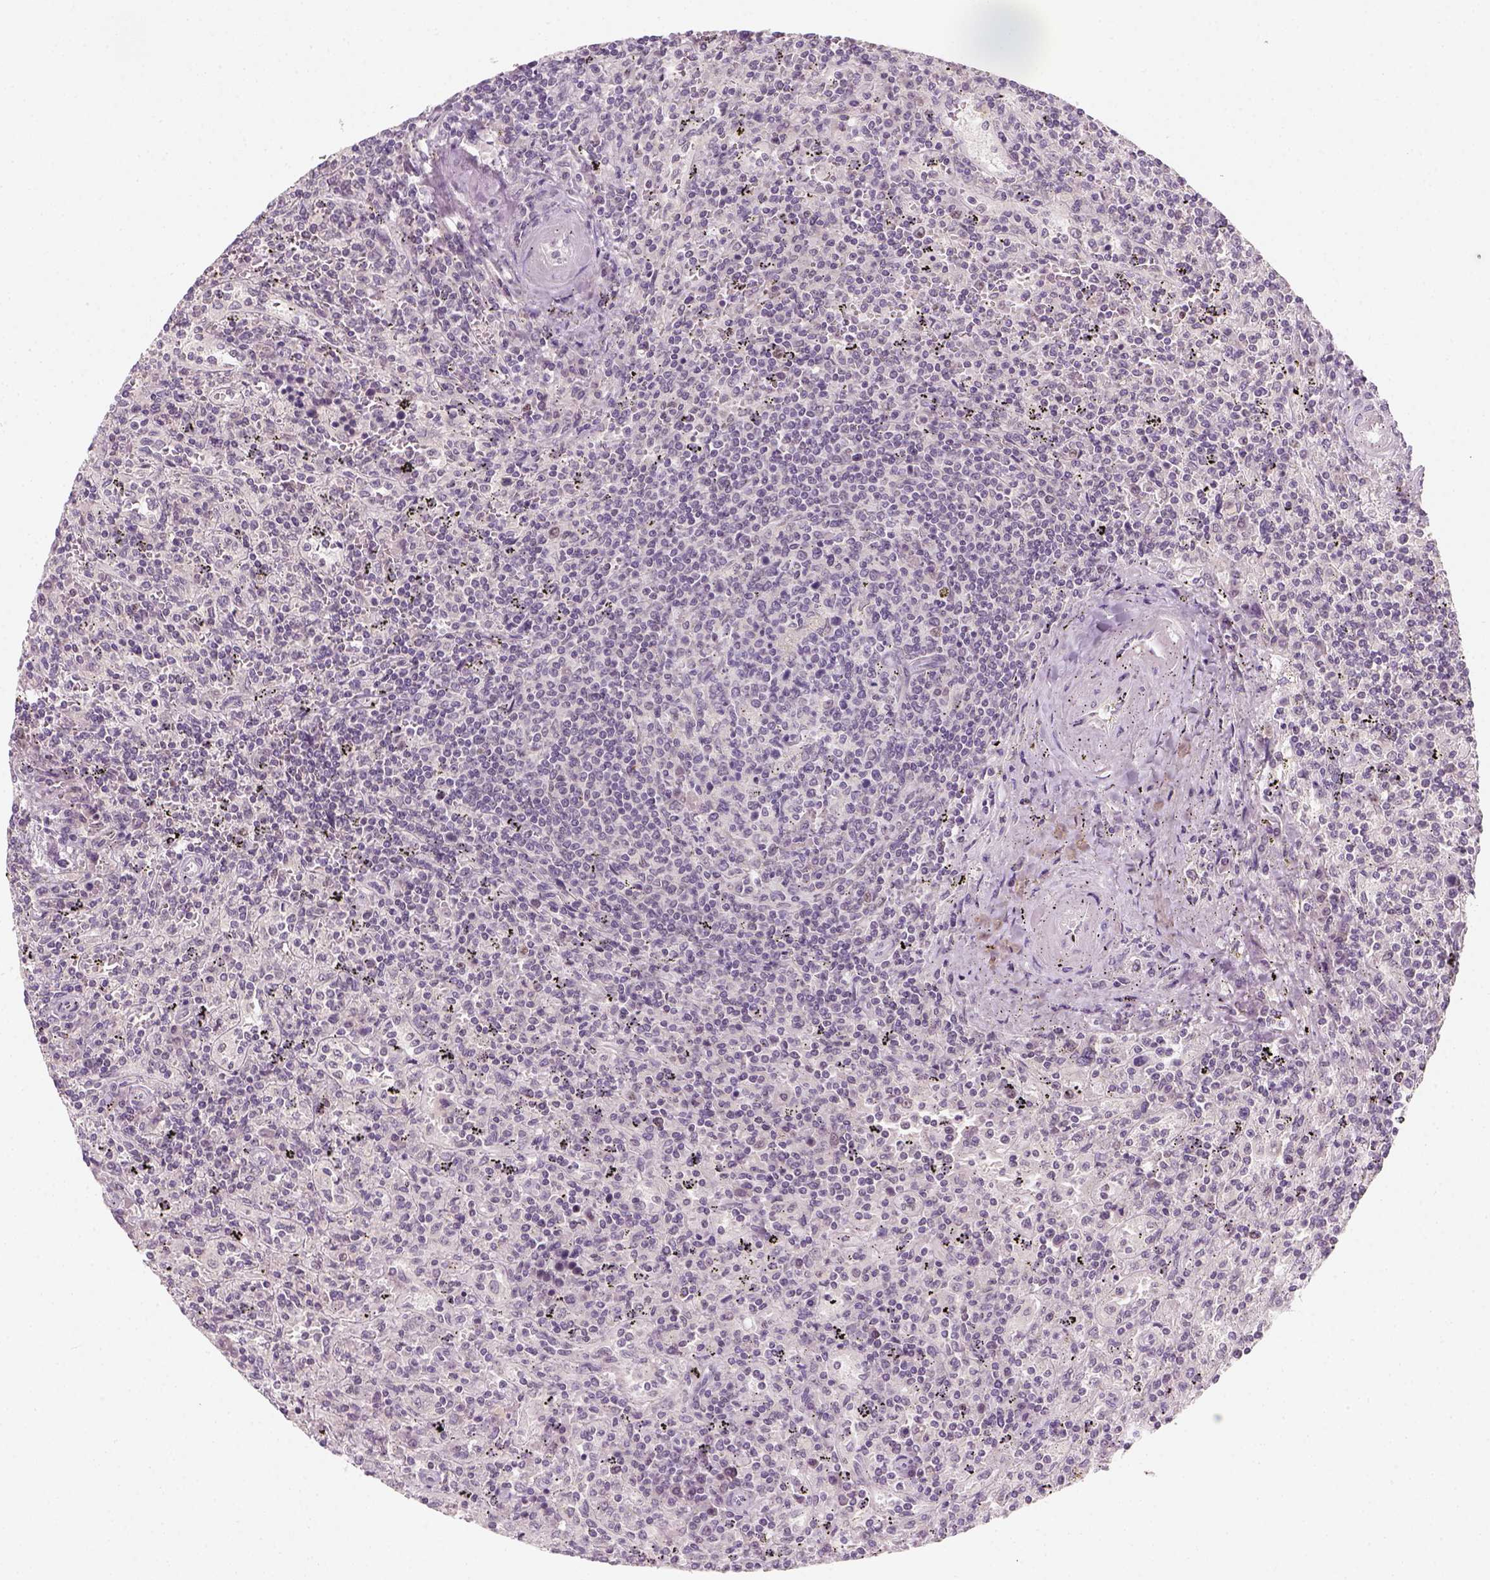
{"staining": {"intensity": "negative", "quantity": "none", "location": "none"}, "tissue": "lymphoma", "cell_type": "Tumor cells", "image_type": "cancer", "snomed": [{"axis": "morphology", "description": "Malignant lymphoma, non-Hodgkin's type, Low grade"}, {"axis": "topography", "description": "Spleen"}], "caption": "Tumor cells show no significant protein expression in malignant lymphoma, non-Hodgkin's type (low-grade).", "gene": "TP53", "patient": {"sex": "male", "age": 62}}